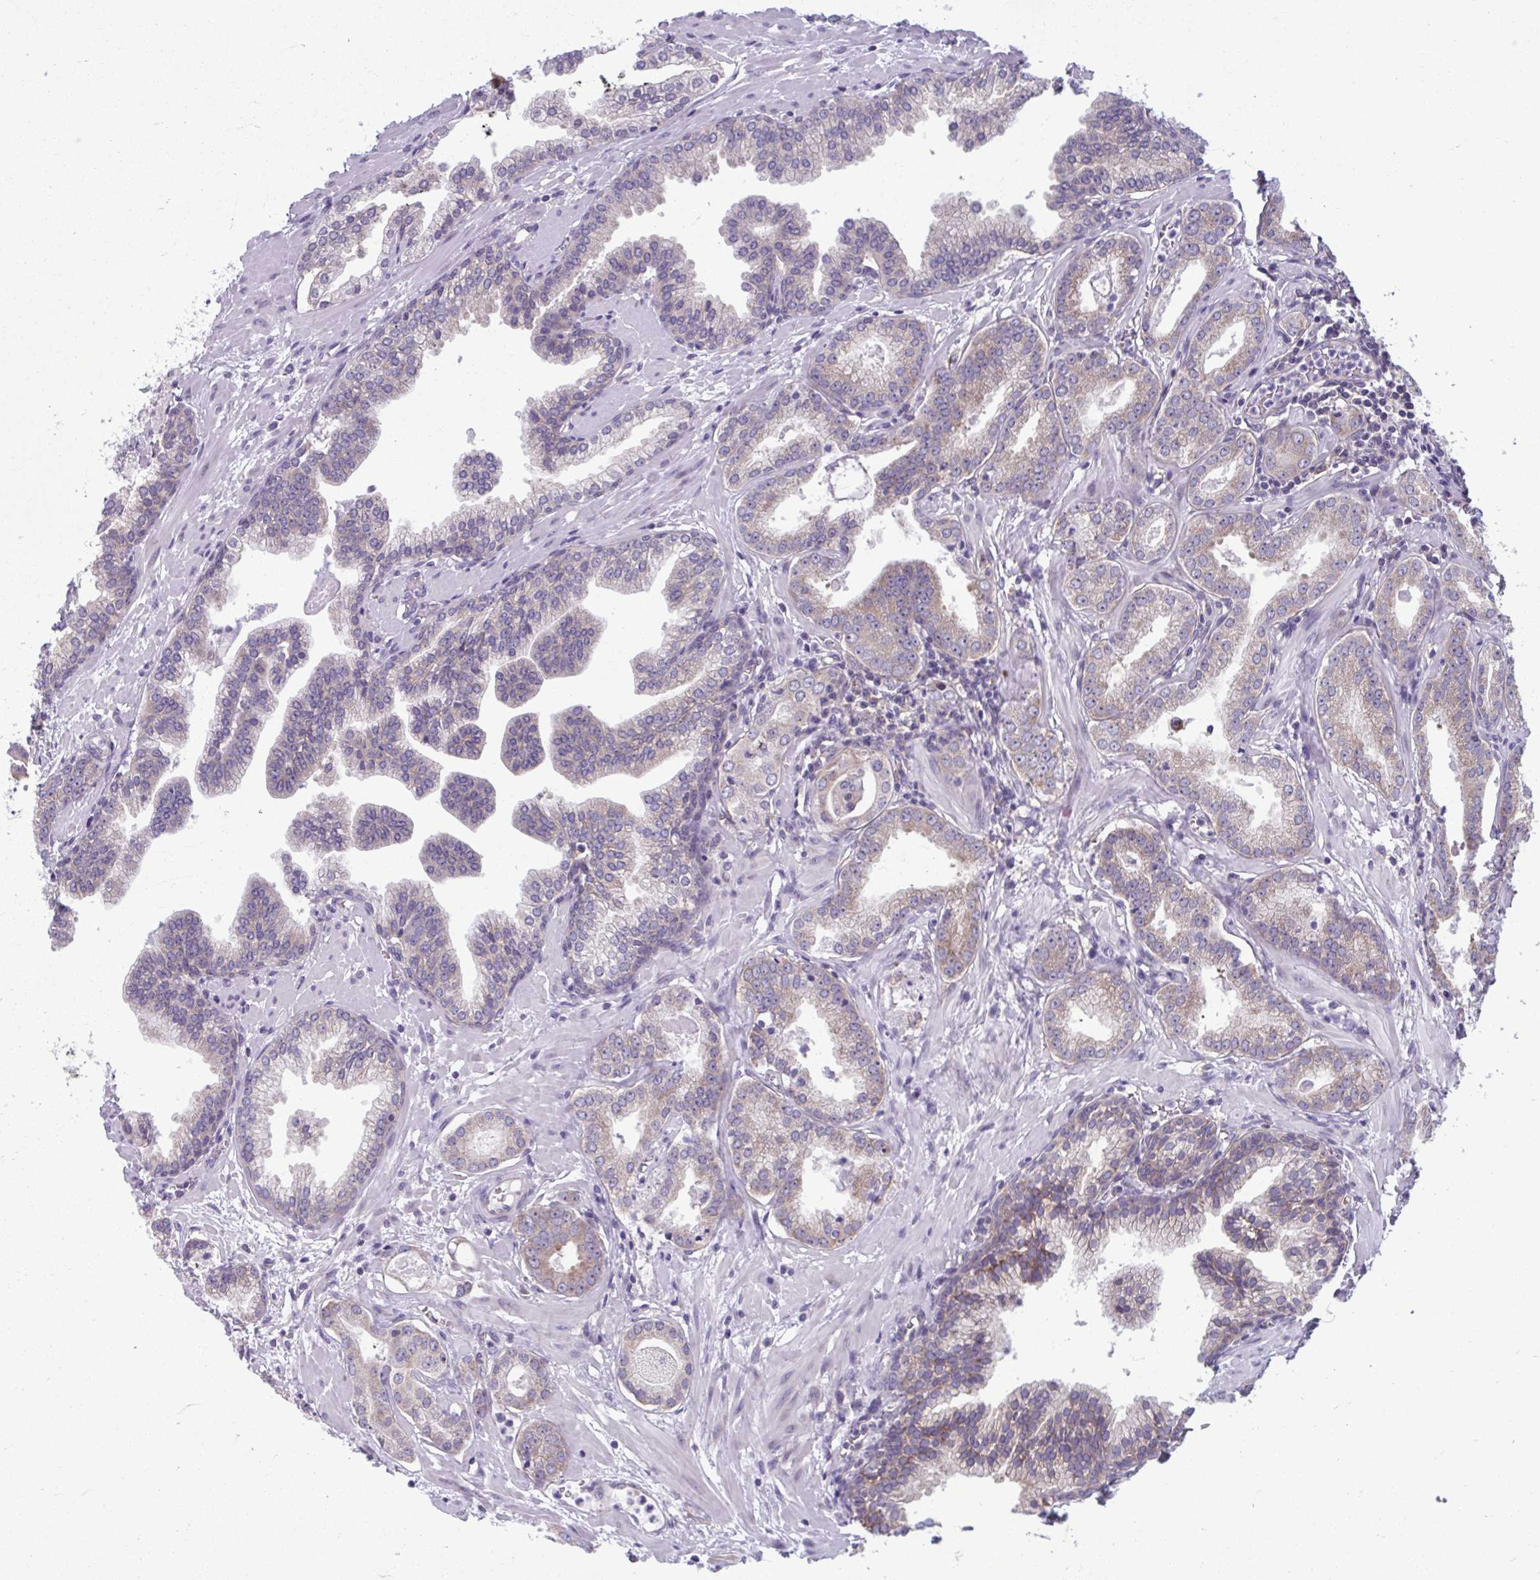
{"staining": {"intensity": "weak", "quantity": "<25%", "location": "cytoplasmic/membranous"}, "tissue": "prostate cancer", "cell_type": "Tumor cells", "image_type": "cancer", "snomed": [{"axis": "morphology", "description": "Adenocarcinoma, Low grade"}, {"axis": "topography", "description": "Prostate"}], "caption": "The photomicrograph displays no significant positivity in tumor cells of prostate cancer. (DAB immunohistochemistry, high magnification).", "gene": "TMEM108", "patient": {"sex": "male", "age": 64}}